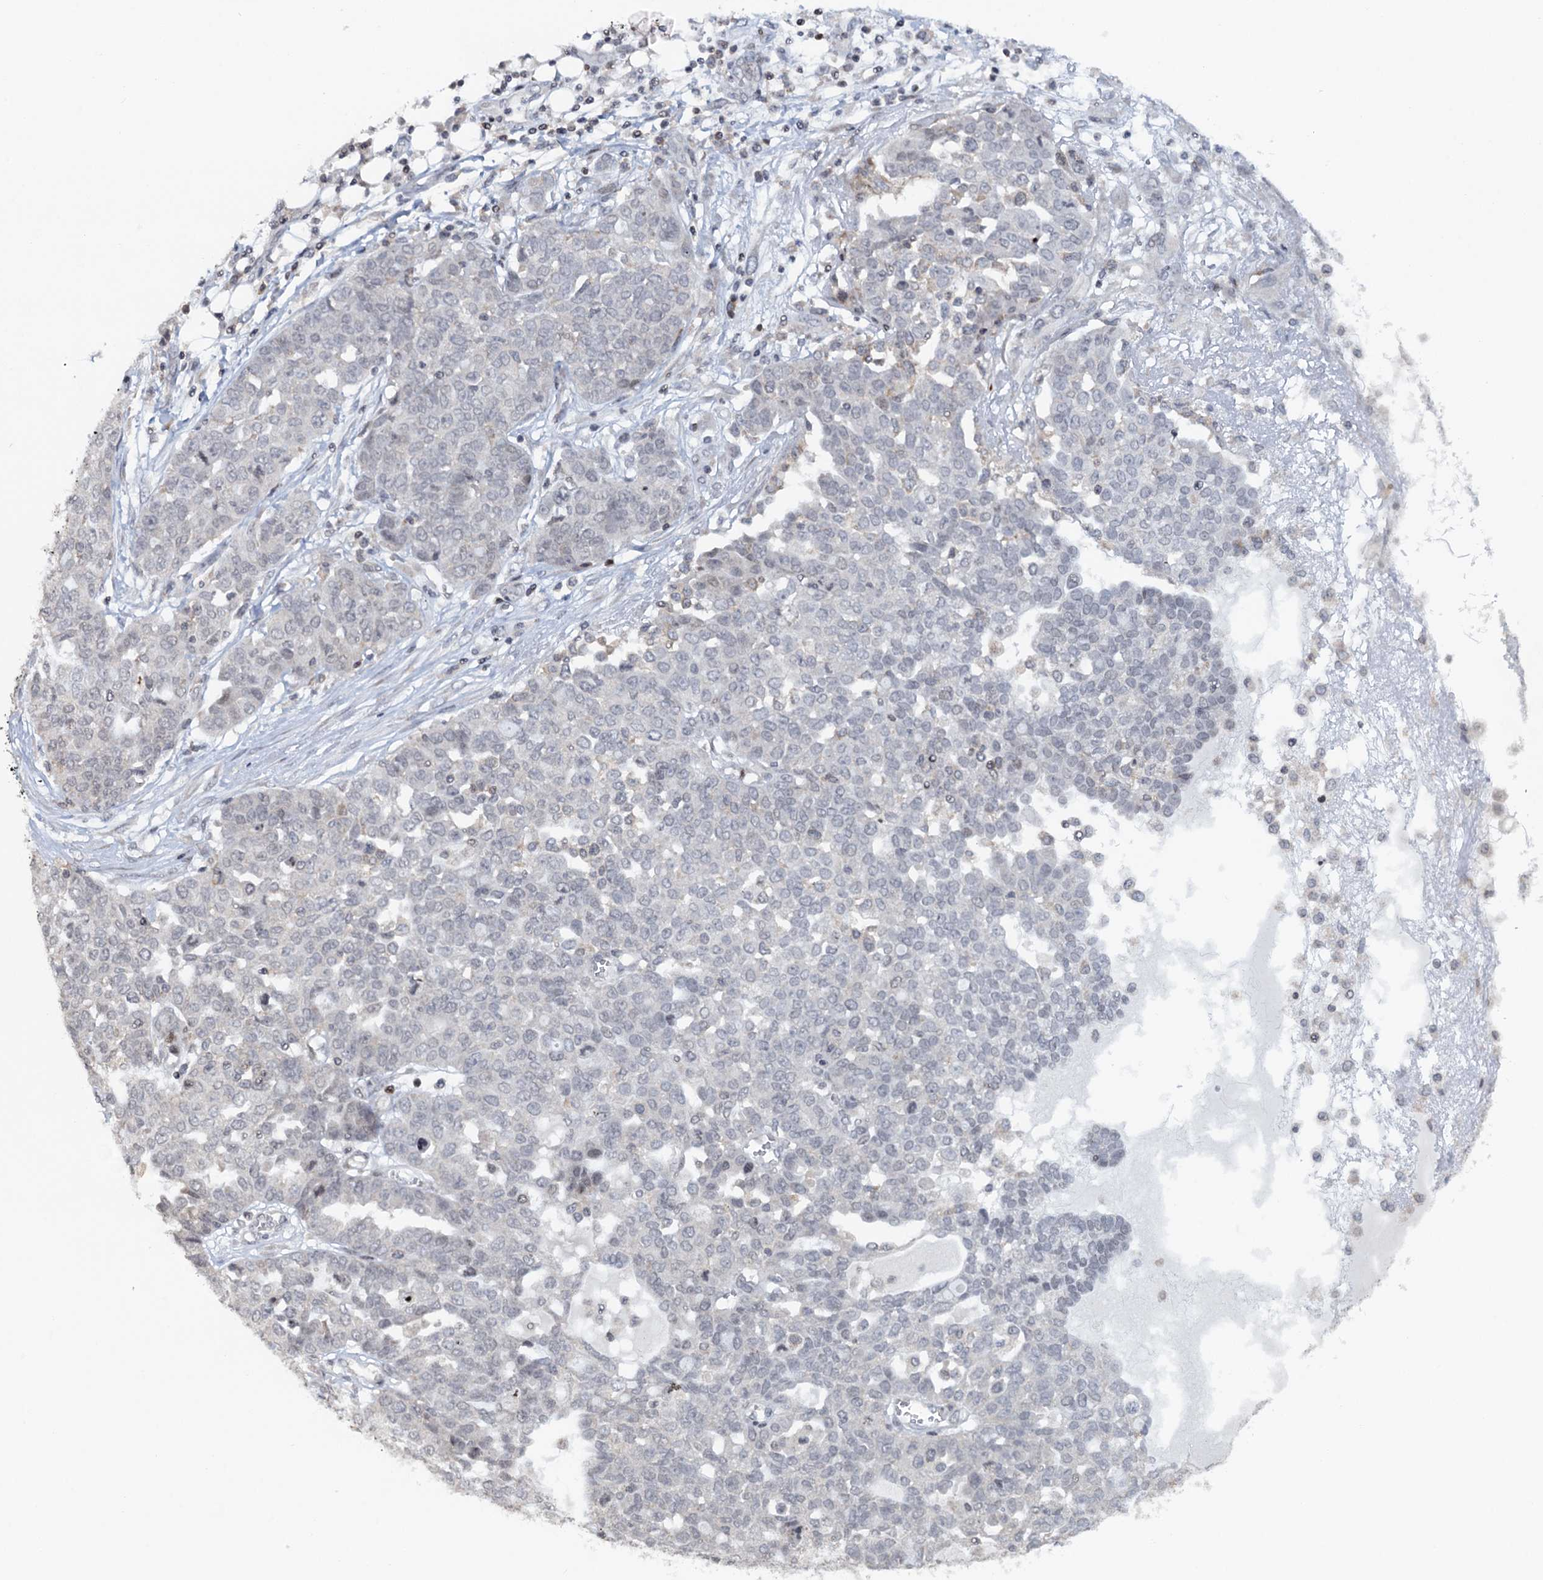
{"staining": {"intensity": "negative", "quantity": "none", "location": "none"}, "tissue": "ovarian cancer", "cell_type": "Tumor cells", "image_type": "cancer", "snomed": [{"axis": "morphology", "description": "Cystadenocarcinoma, serous, NOS"}, {"axis": "topography", "description": "Soft tissue"}, {"axis": "topography", "description": "Ovary"}], "caption": "There is no significant positivity in tumor cells of ovarian serous cystadenocarcinoma.", "gene": "FYB1", "patient": {"sex": "female", "age": 57}}